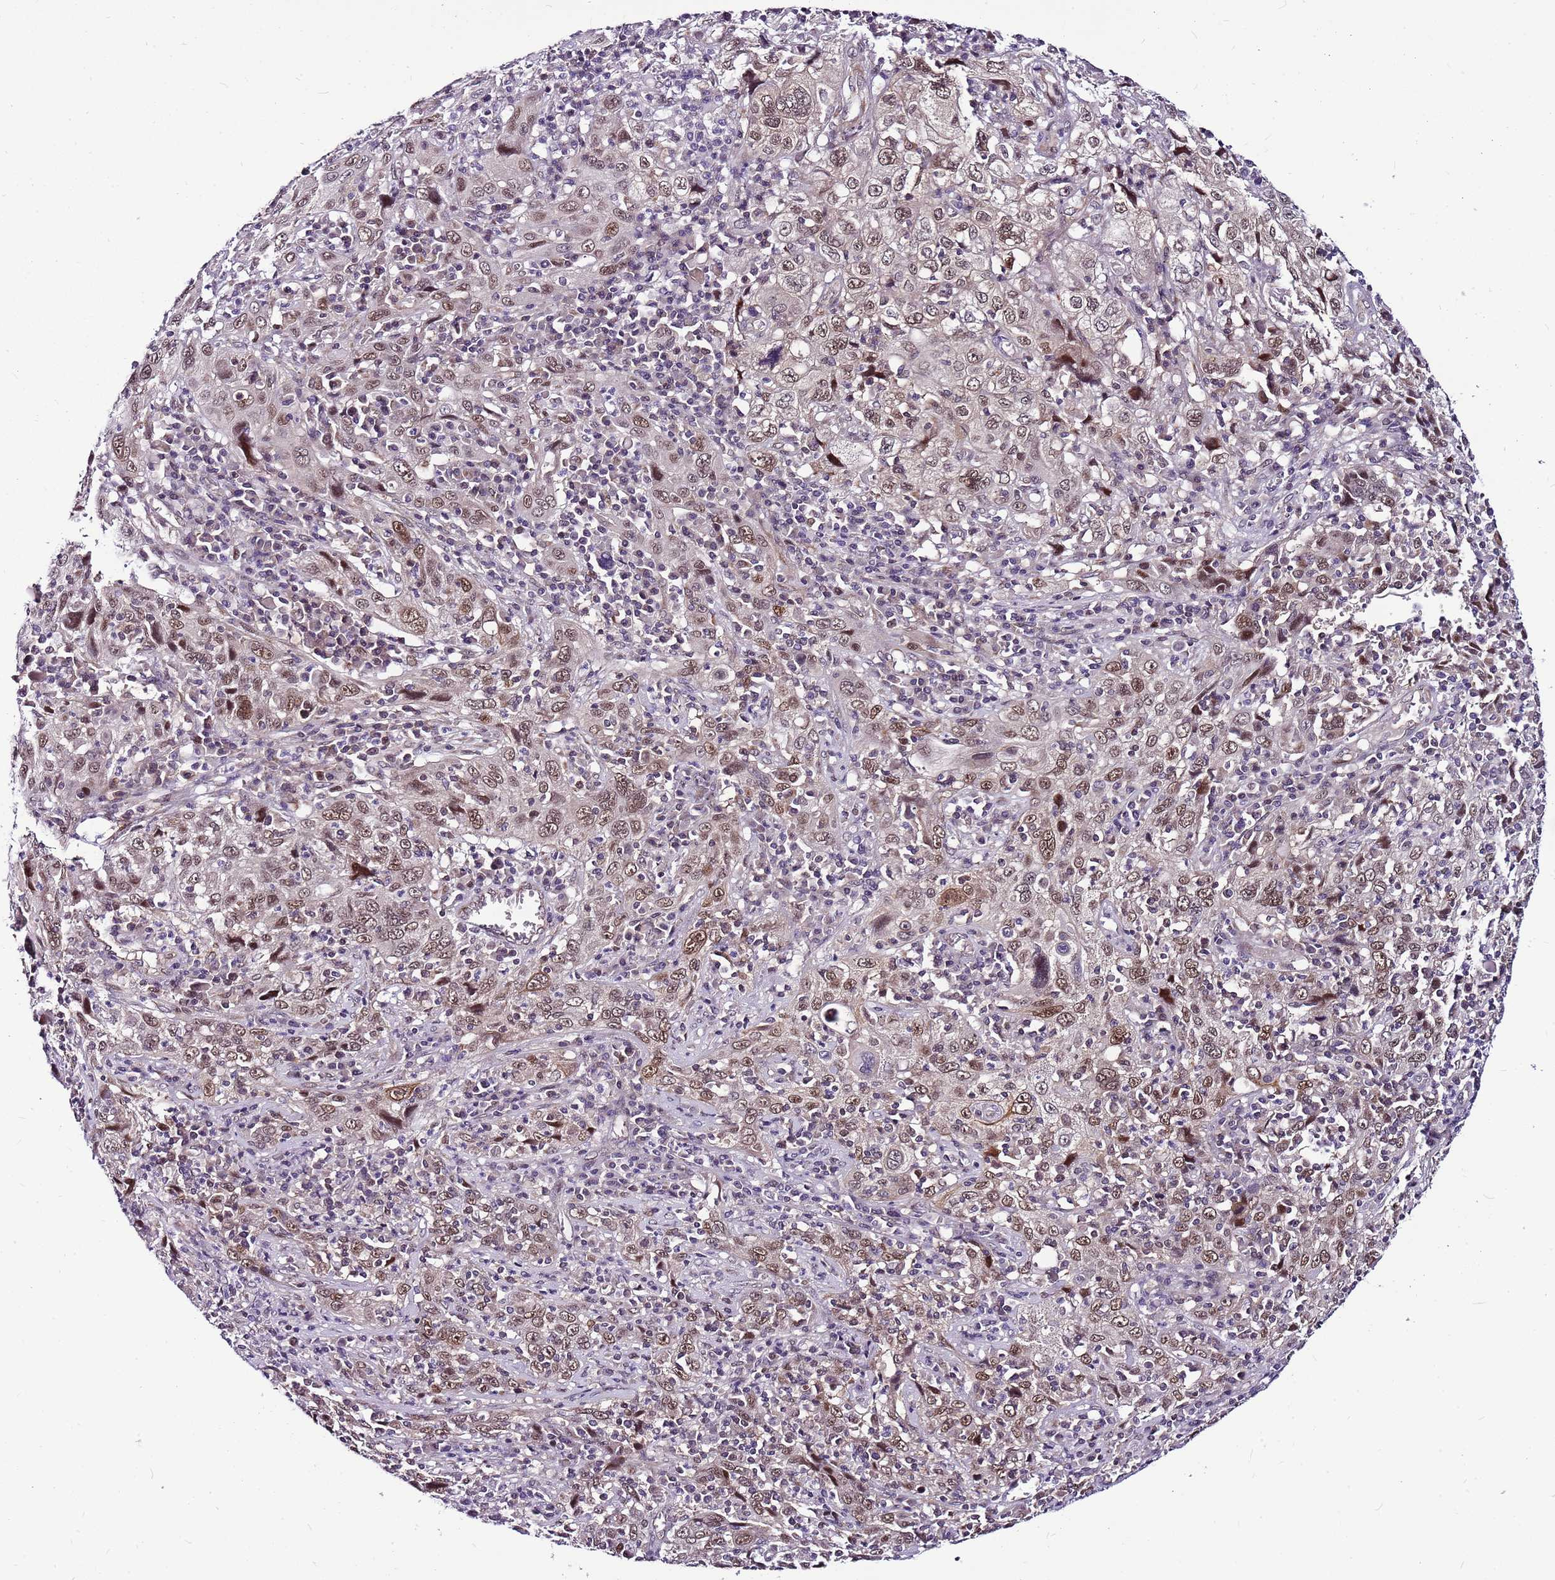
{"staining": {"intensity": "moderate", "quantity": ">75%", "location": "nuclear"}, "tissue": "cervical cancer", "cell_type": "Tumor cells", "image_type": "cancer", "snomed": [{"axis": "morphology", "description": "Squamous cell carcinoma, NOS"}, {"axis": "topography", "description": "Cervix"}], "caption": "A brown stain highlights moderate nuclear positivity of a protein in cervical cancer tumor cells.", "gene": "POLE3", "patient": {"sex": "female", "age": 46}}